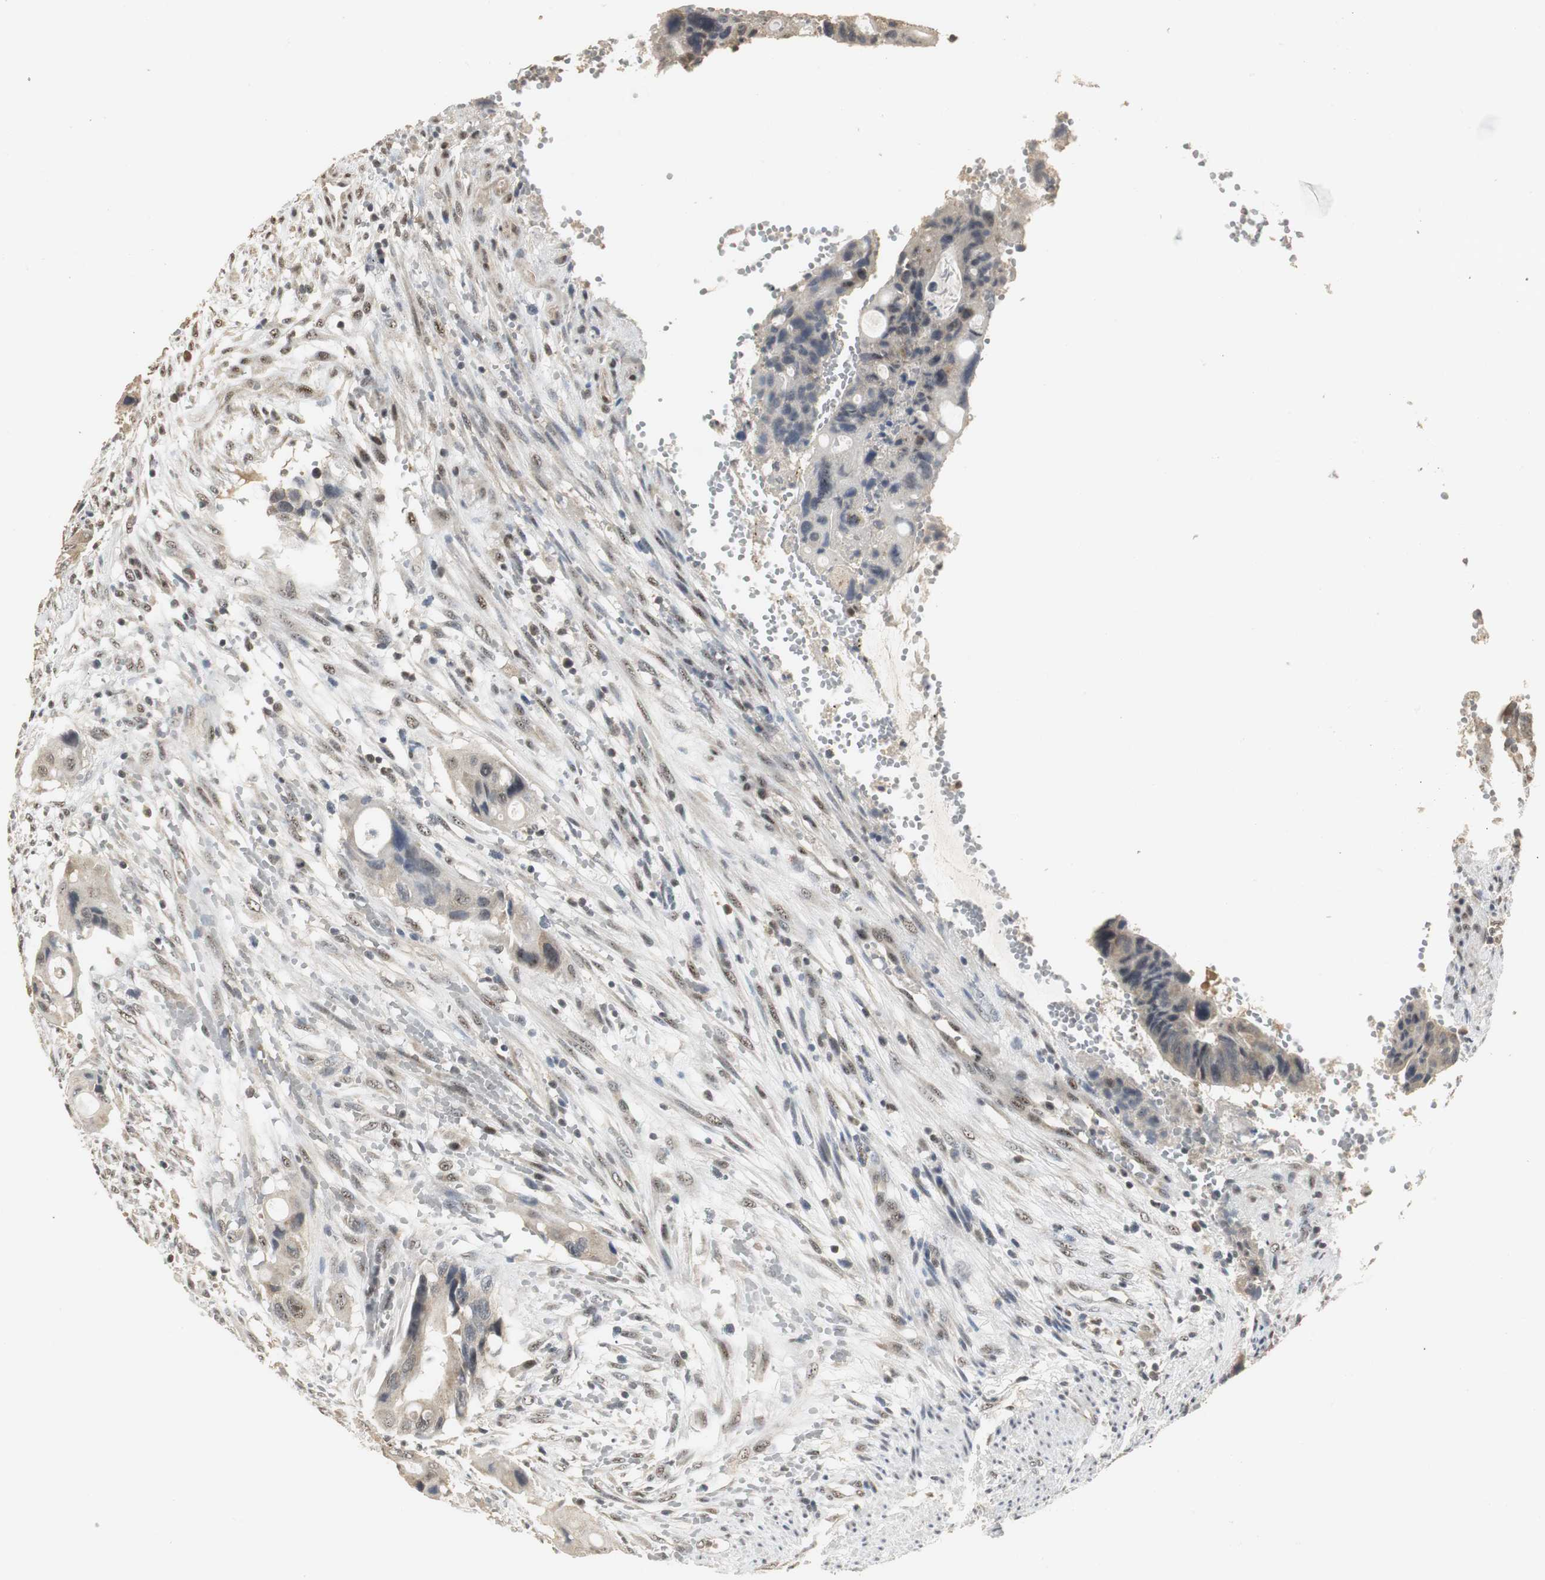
{"staining": {"intensity": "weak", "quantity": "25%-75%", "location": "cytoplasmic/membranous,nuclear"}, "tissue": "colorectal cancer", "cell_type": "Tumor cells", "image_type": "cancer", "snomed": [{"axis": "morphology", "description": "Adenocarcinoma, NOS"}, {"axis": "topography", "description": "Colon"}], "caption": "Approximately 25%-75% of tumor cells in human colorectal cancer show weak cytoplasmic/membranous and nuclear protein positivity as visualized by brown immunohistochemical staining.", "gene": "ELOA", "patient": {"sex": "female", "age": 57}}